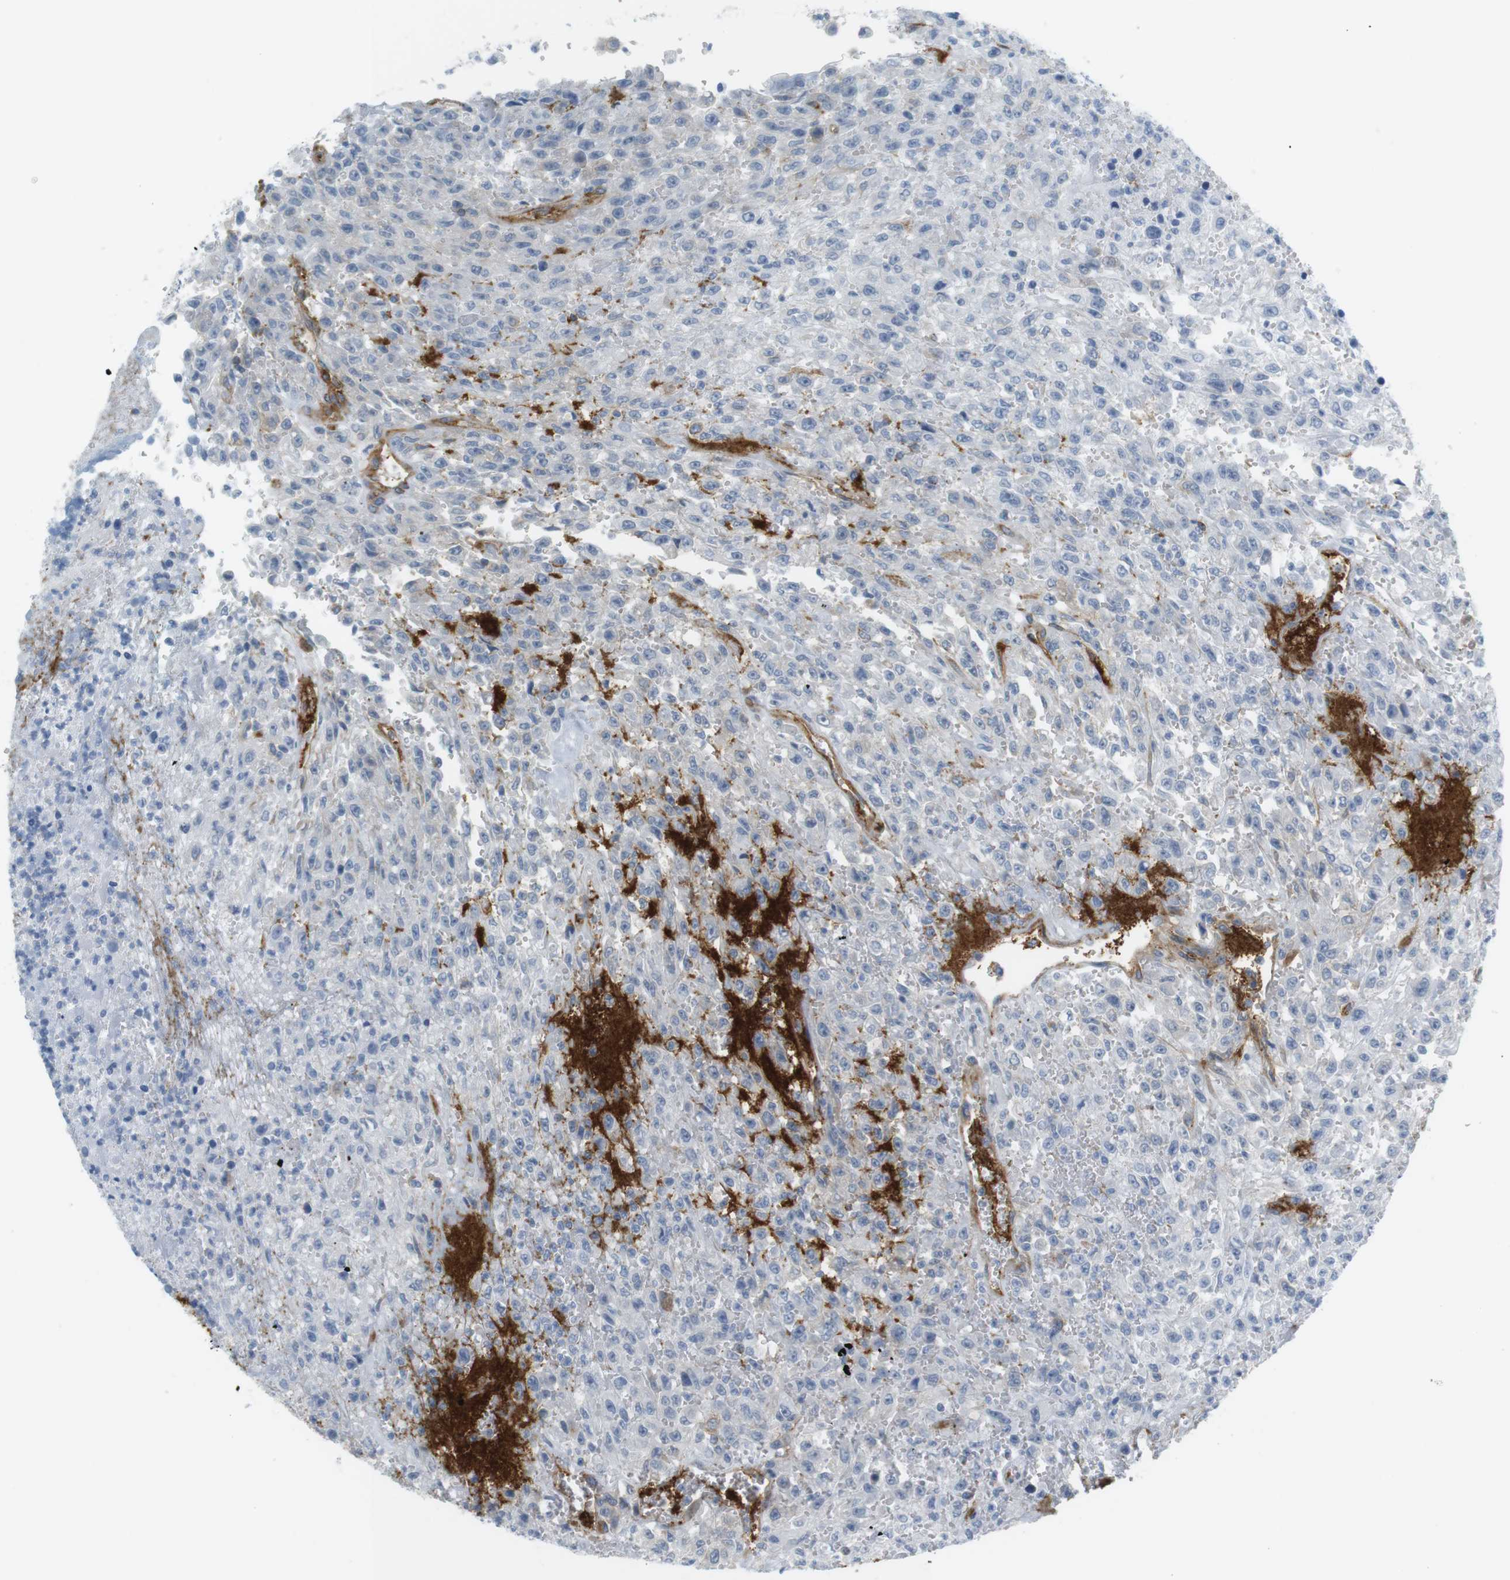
{"staining": {"intensity": "negative", "quantity": "none", "location": "none"}, "tissue": "urothelial cancer", "cell_type": "Tumor cells", "image_type": "cancer", "snomed": [{"axis": "morphology", "description": "Urothelial carcinoma, High grade"}, {"axis": "topography", "description": "Urinary bladder"}], "caption": "Urothelial cancer was stained to show a protein in brown. There is no significant positivity in tumor cells.", "gene": "F2R", "patient": {"sex": "male", "age": 46}}